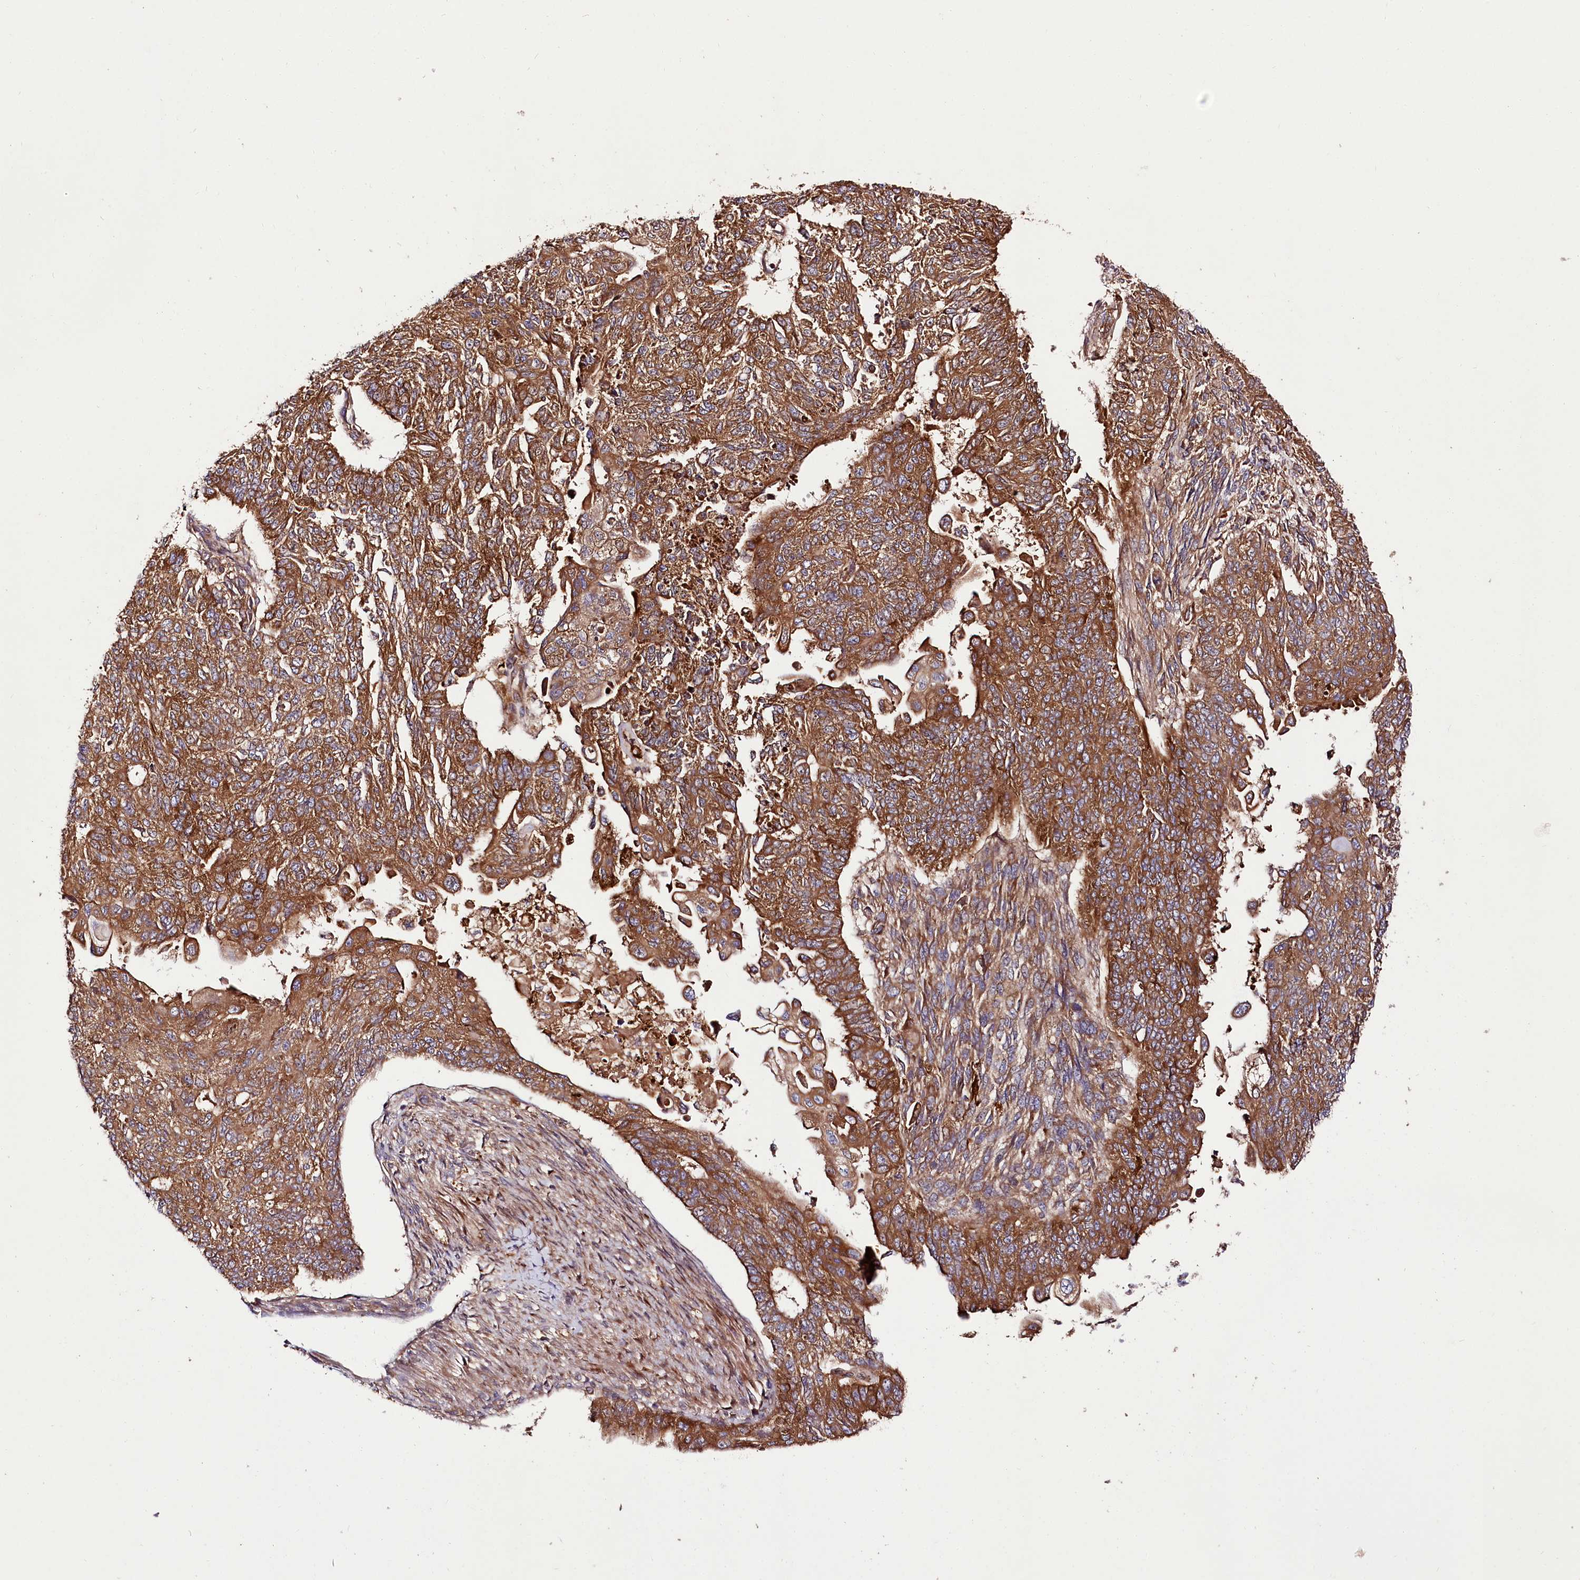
{"staining": {"intensity": "strong", "quantity": ">75%", "location": "cytoplasmic/membranous"}, "tissue": "endometrial cancer", "cell_type": "Tumor cells", "image_type": "cancer", "snomed": [{"axis": "morphology", "description": "Adenocarcinoma, NOS"}, {"axis": "topography", "description": "Endometrium"}], "caption": "Adenocarcinoma (endometrial) stained with DAB (3,3'-diaminobenzidine) IHC displays high levels of strong cytoplasmic/membranous staining in approximately >75% of tumor cells.", "gene": "NAA25", "patient": {"sex": "female", "age": 32}}